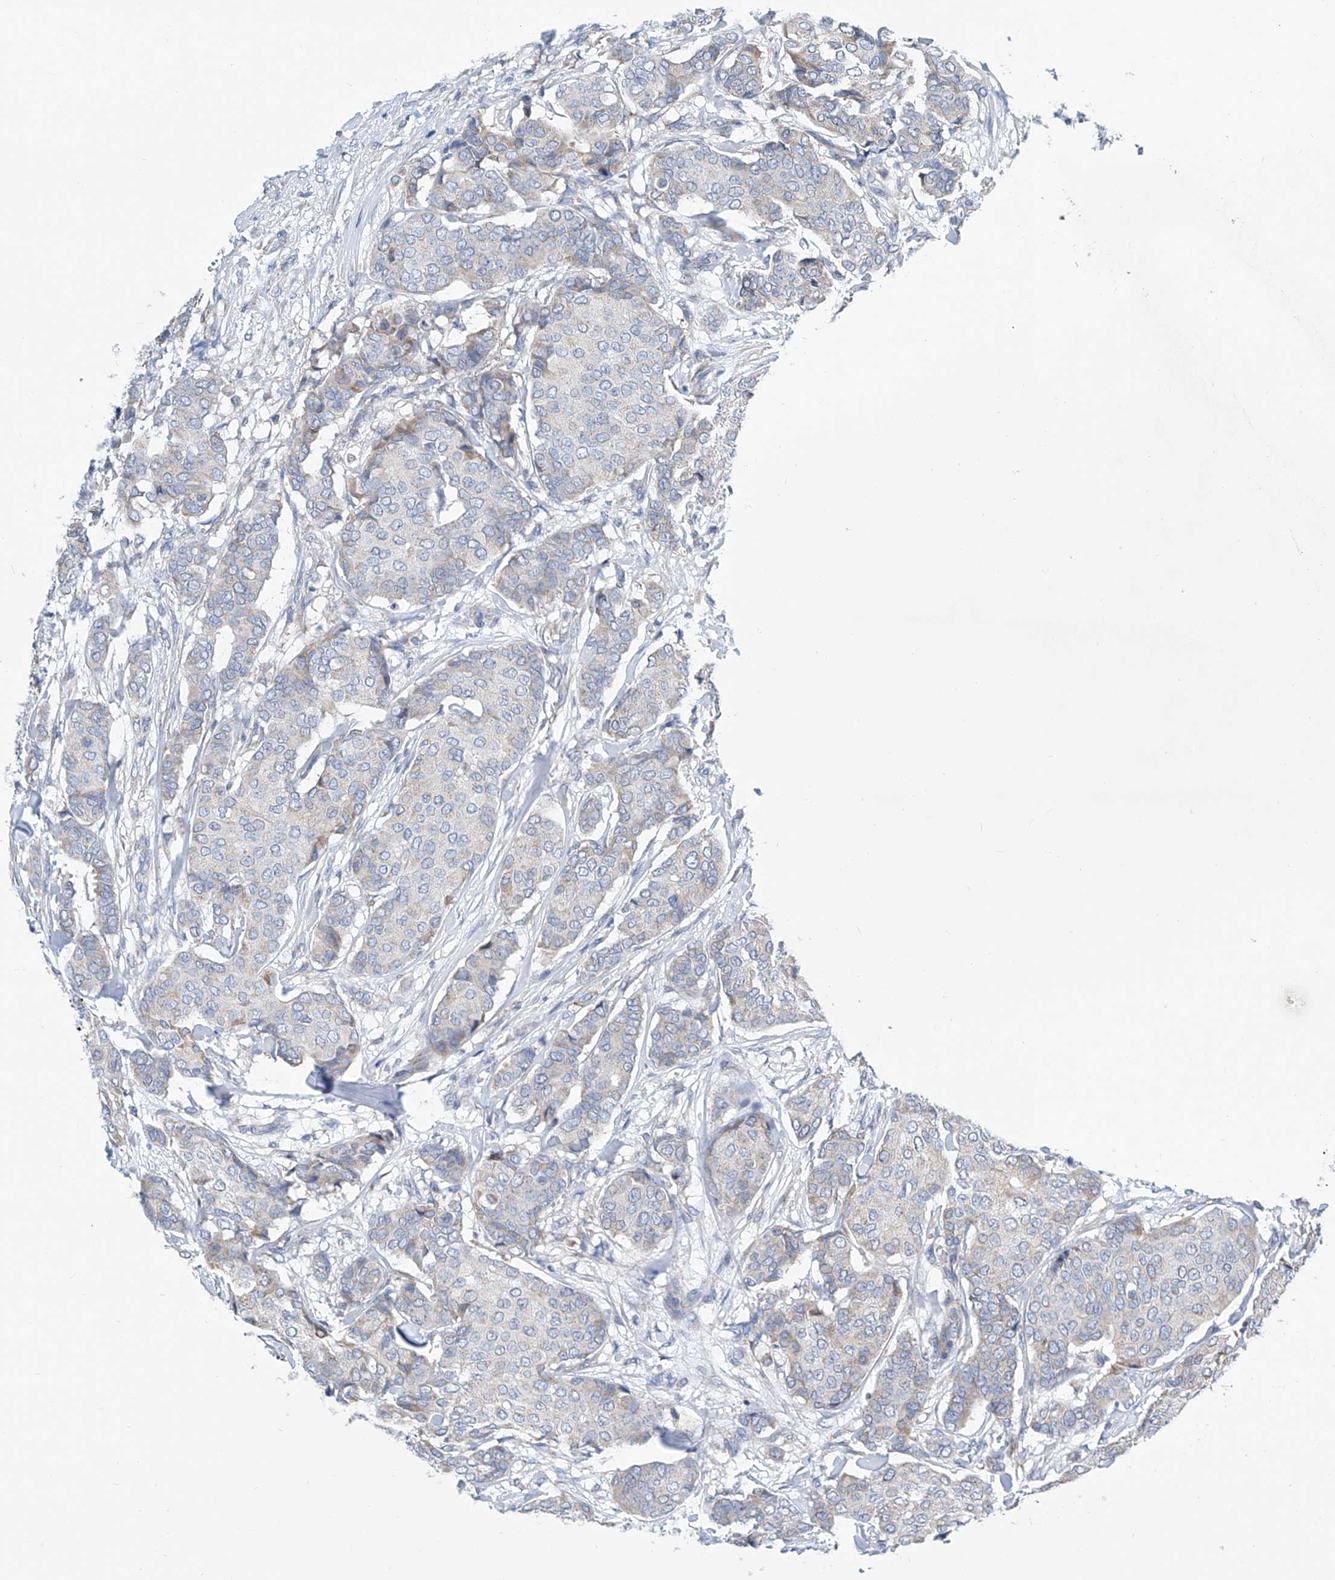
{"staining": {"intensity": "negative", "quantity": "none", "location": "none"}, "tissue": "breast cancer", "cell_type": "Tumor cells", "image_type": "cancer", "snomed": [{"axis": "morphology", "description": "Duct carcinoma"}, {"axis": "topography", "description": "Breast"}], "caption": "Immunohistochemical staining of breast intraductal carcinoma displays no significant expression in tumor cells. (Stains: DAB (3,3'-diaminobenzidine) immunohistochemistry (IHC) with hematoxylin counter stain, Microscopy: brightfield microscopy at high magnification).", "gene": "MAD2L1", "patient": {"sex": "female", "age": 75}}